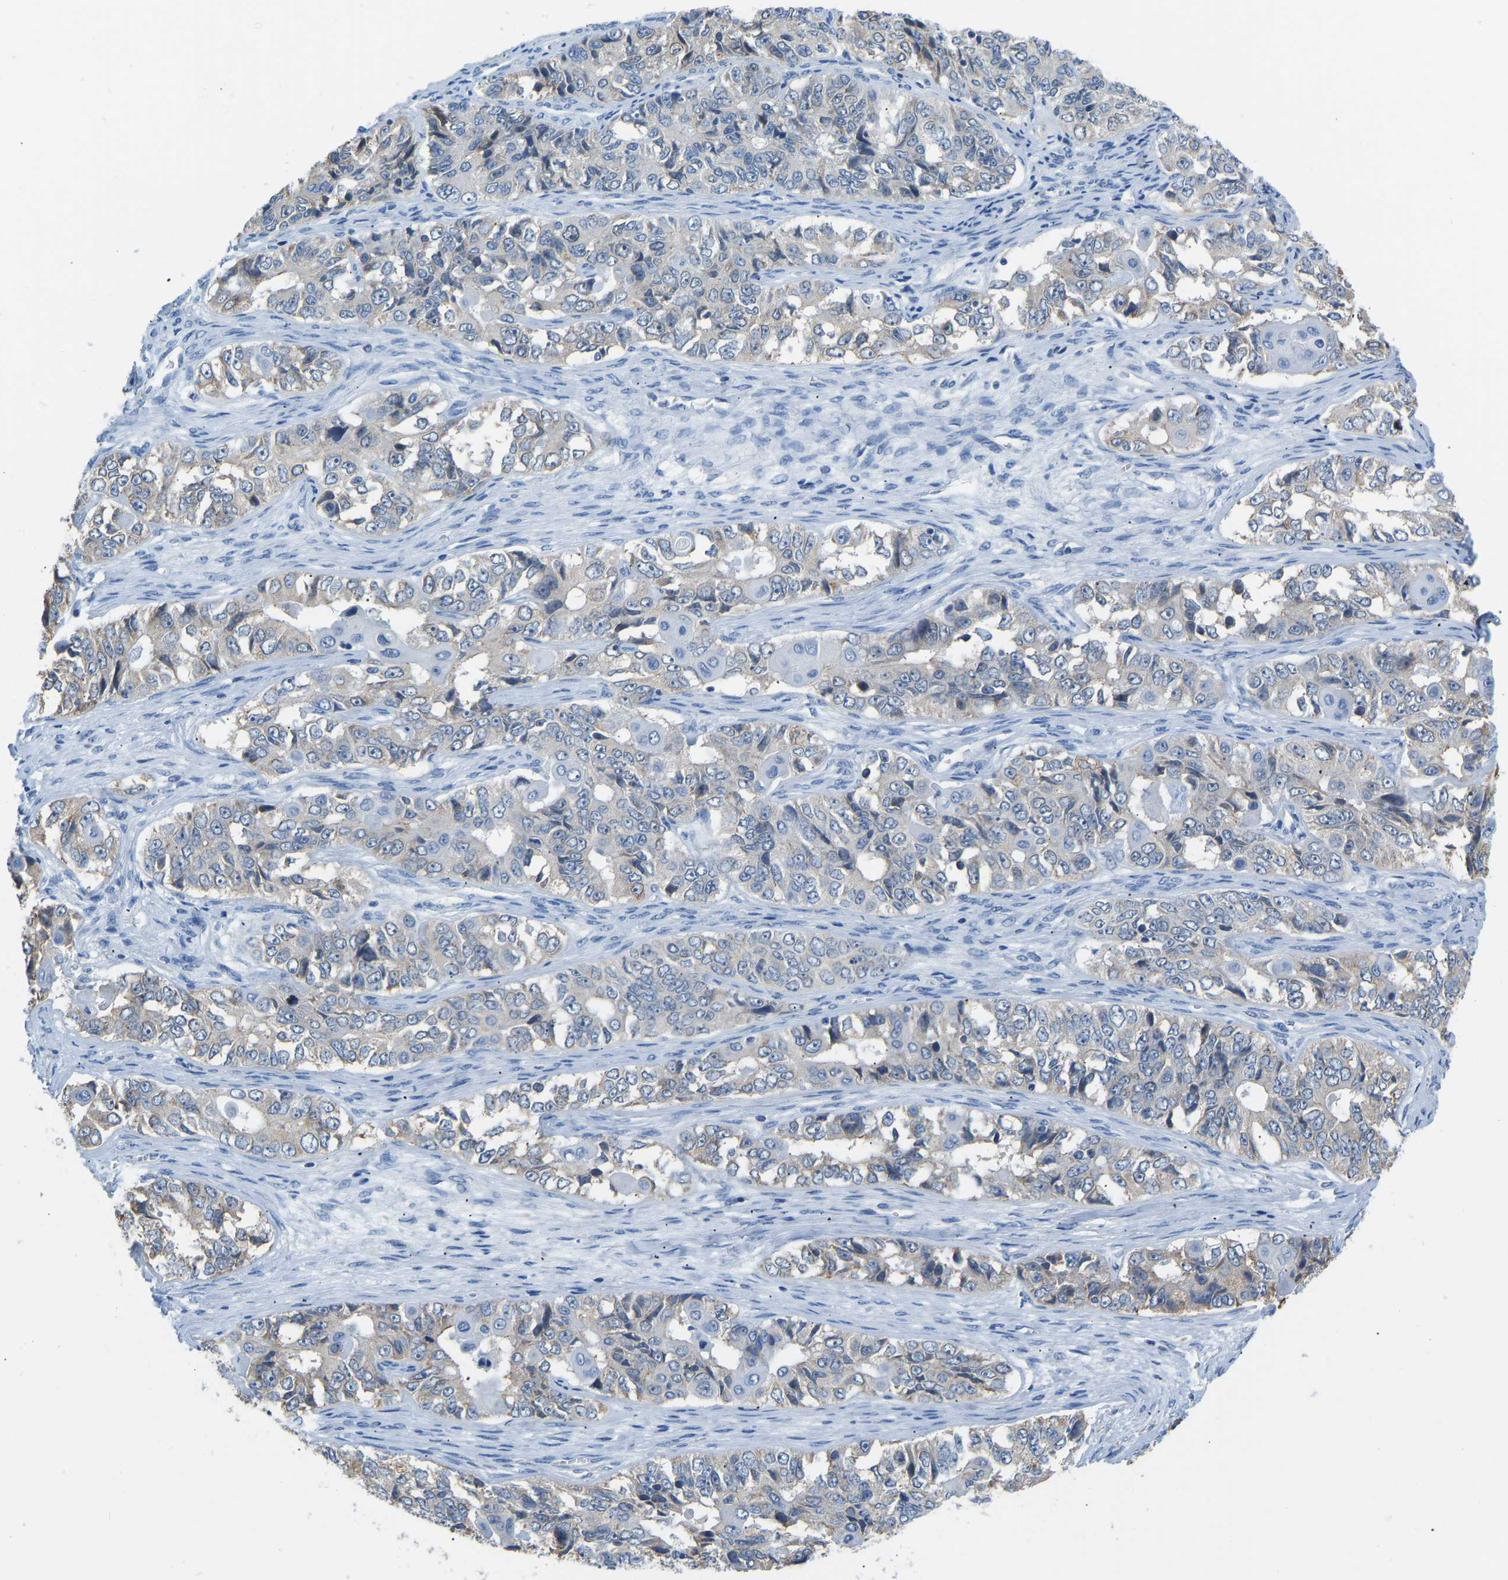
{"staining": {"intensity": "negative", "quantity": "none", "location": "none"}, "tissue": "ovarian cancer", "cell_type": "Tumor cells", "image_type": "cancer", "snomed": [{"axis": "morphology", "description": "Carcinoma, endometroid"}, {"axis": "topography", "description": "Ovary"}], "caption": "A high-resolution image shows immunohistochemistry (IHC) staining of ovarian endometroid carcinoma, which reveals no significant positivity in tumor cells.", "gene": "VRK1", "patient": {"sex": "female", "age": 51}}